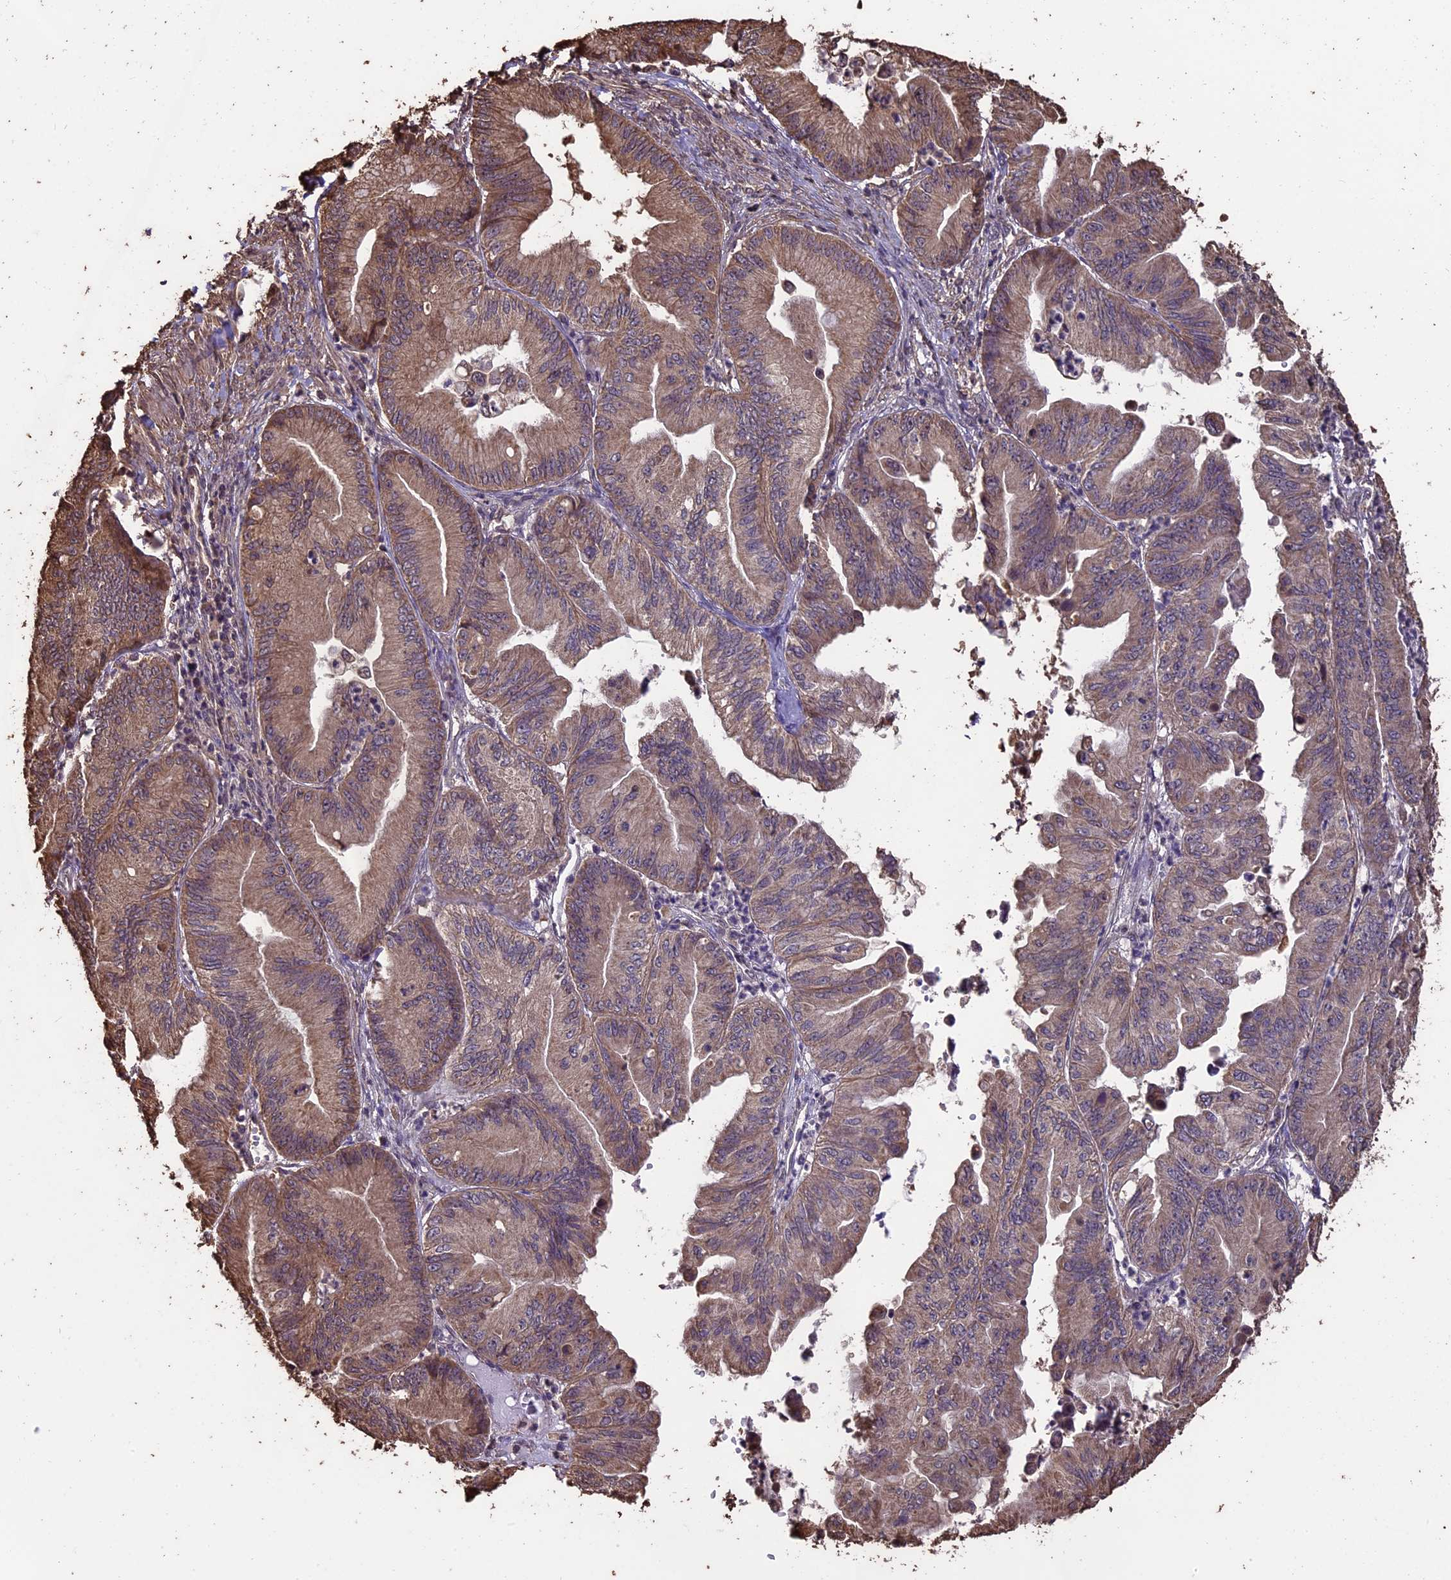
{"staining": {"intensity": "weak", "quantity": ">75%", "location": "cytoplasmic/membranous"}, "tissue": "ovarian cancer", "cell_type": "Tumor cells", "image_type": "cancer", "snomed": [{"axis": "morphology", "description": "Cystadenocarcinoma, mucinous, NOS"}, {"axis": "topography", "description": "Ovary"}], "caption": "A low amount of weak cytoplasmic/membranous positivity is identified in approximately >75% of tumor cells in ovarian cancer tissue.", "gene": "PGPEP1L", "patient": {"sex": "female", "age": 71}}